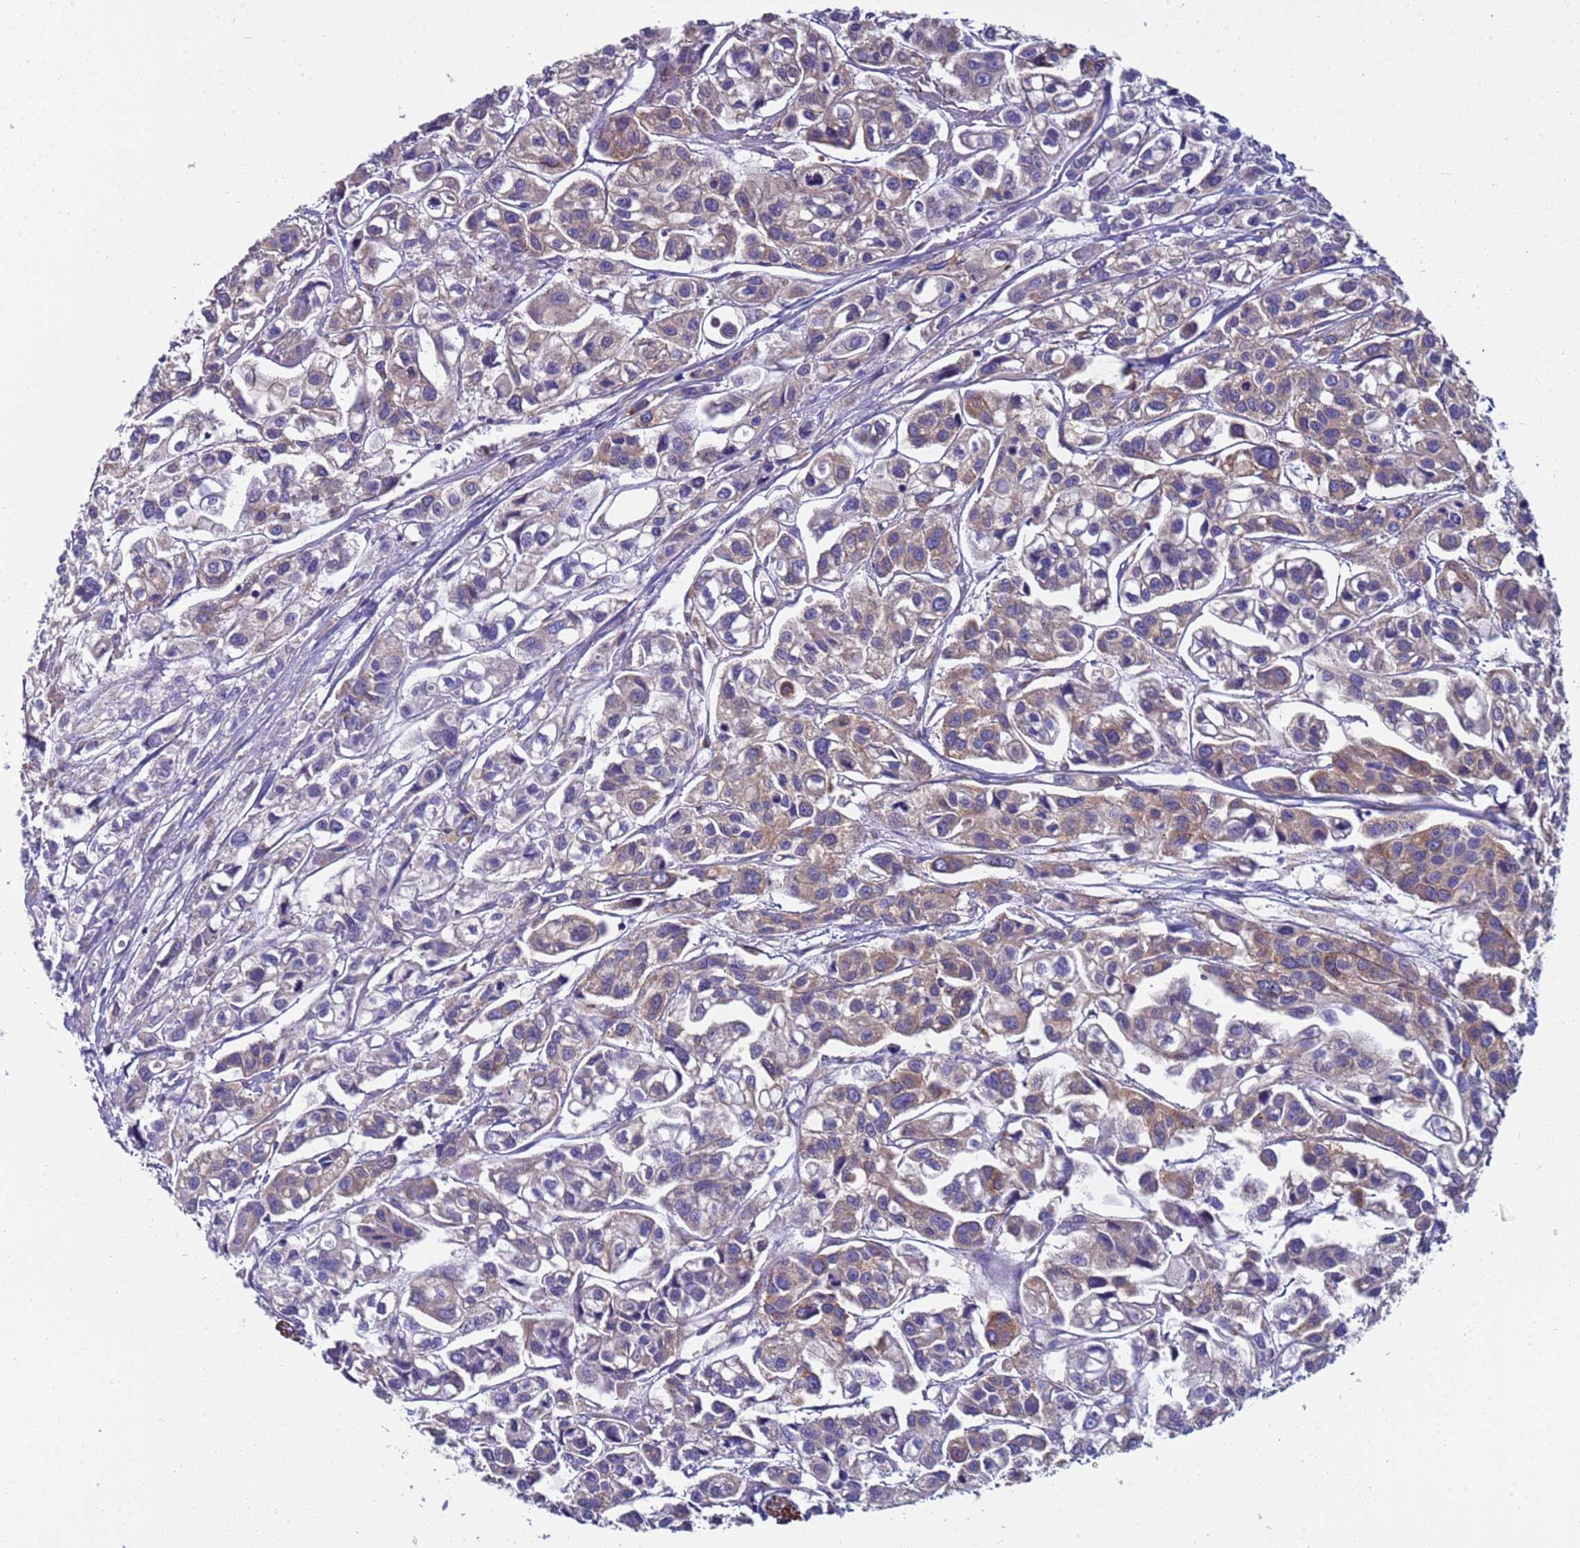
{"staining": {"intensity": "weak", "quantity": "25%-75%", "location": "cytoplasmic/membranous"}, "tissue": "urothelial cancer", "cell_type": "Tumor cells", "image_type": "cancer", "snomed": [{"axis": "morphology", "description": "Urothelial carcinoma, High grade"}, {"axis": "topography", "description": "Urinary bladder"}], "caption": "Immunohistochemical staining of urothelial cancer exhibits weak cytoplasmic/membranous protein positivity in approximately 25%-75% of tumor cells.", "gene": "PAQR7", "patient": {"sex": "male", "age": 67}}